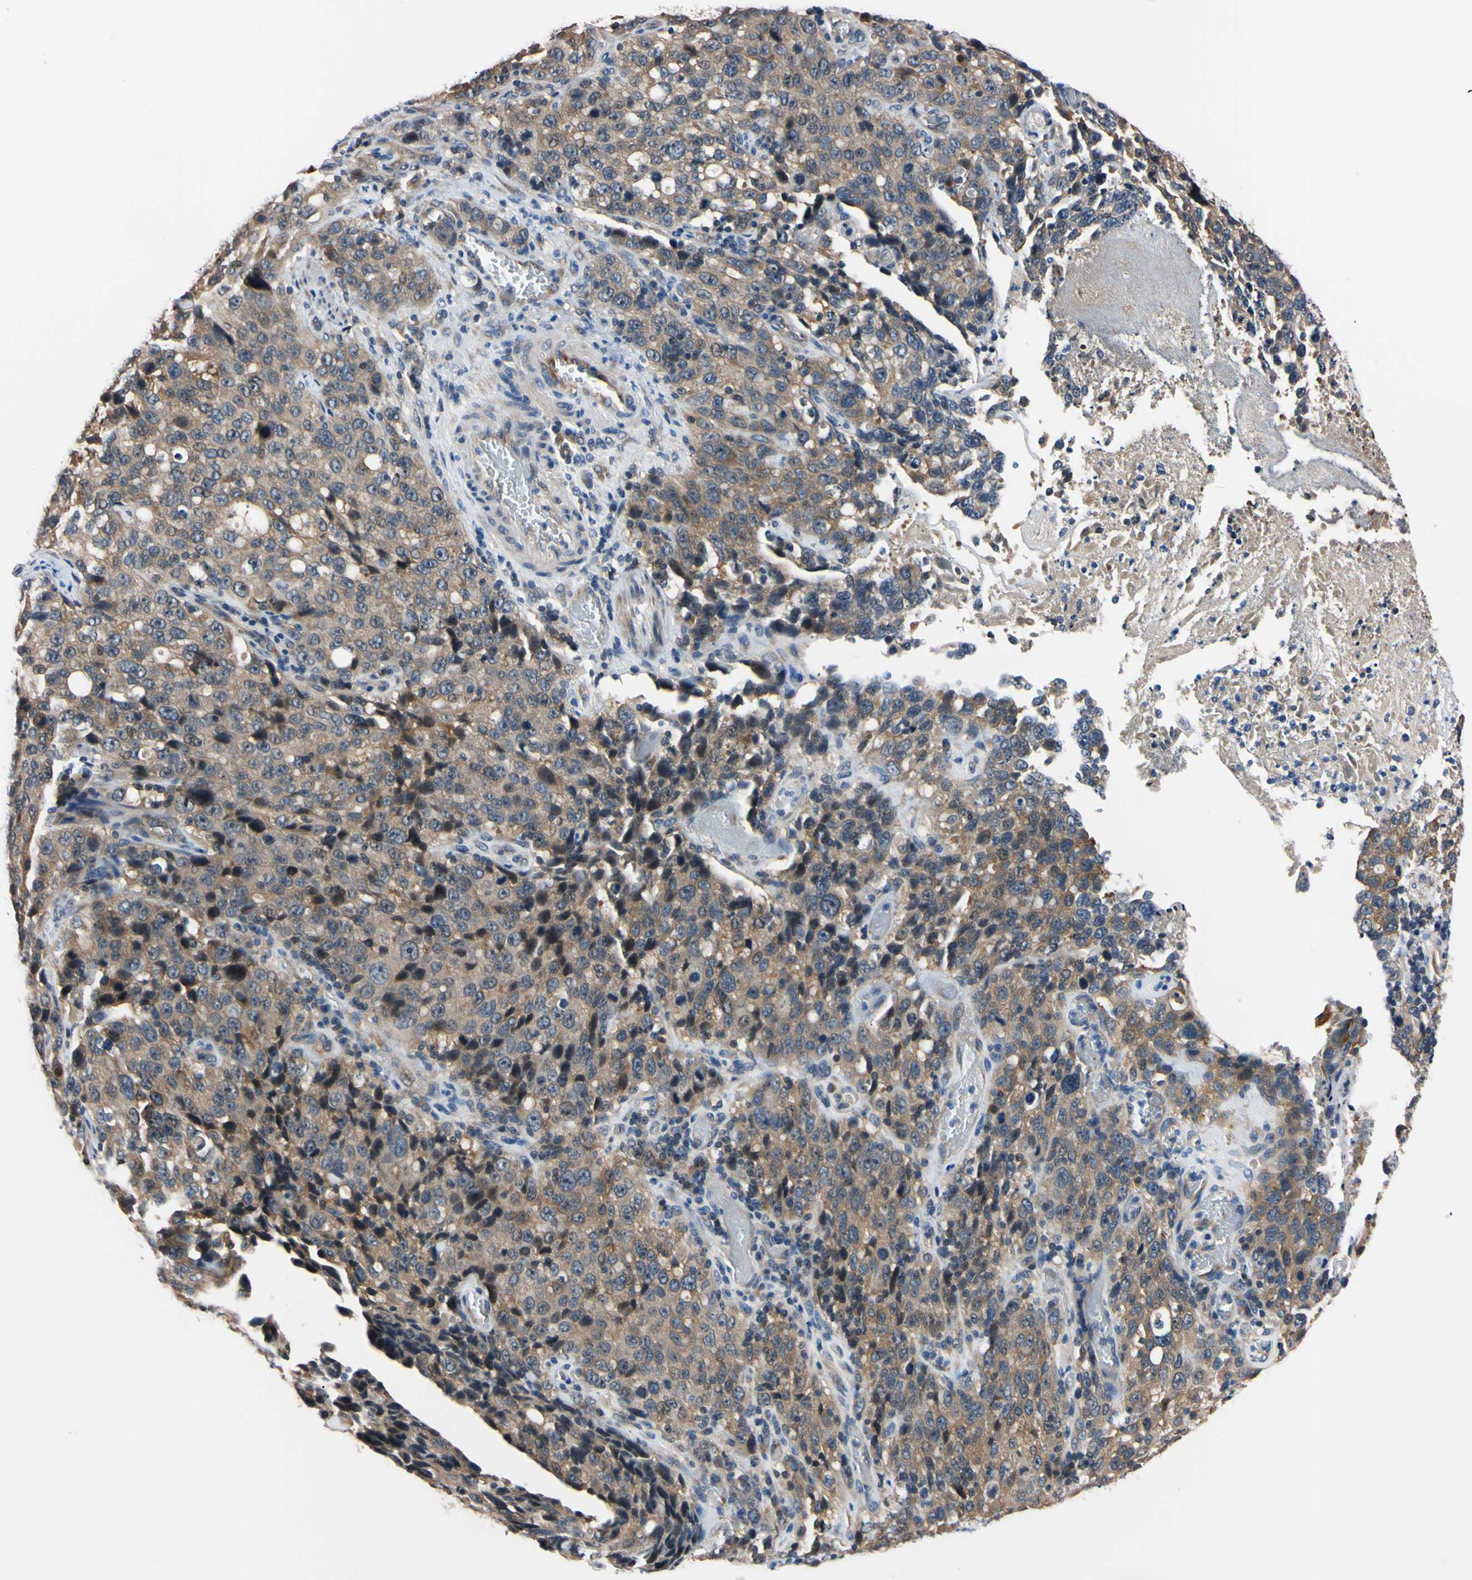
{"staining": {"intensity": "weak", "quantity": ">75%", "location": "cytoplasmic/membranous"}, "tissue": "stomach cancer", "cell_type": "Tumor cells", "image_type": "cancer", "snomed": [{"axis": "morphology", "description": "Normal tissue, NOS"}, {"axis": "morphology", "description": "Adenocarcinoma, NOS"}, {"axis": "topography", "description": "Stomach"}], "caption": "Adenocarcinoma (stomach) stained with a brown dye reveals weak cytoplasmic/membranous positive positivity in approximately >75% of tumor cells.", "gene": "RARS1", "patient": {"sex": "male", "age": 48}}